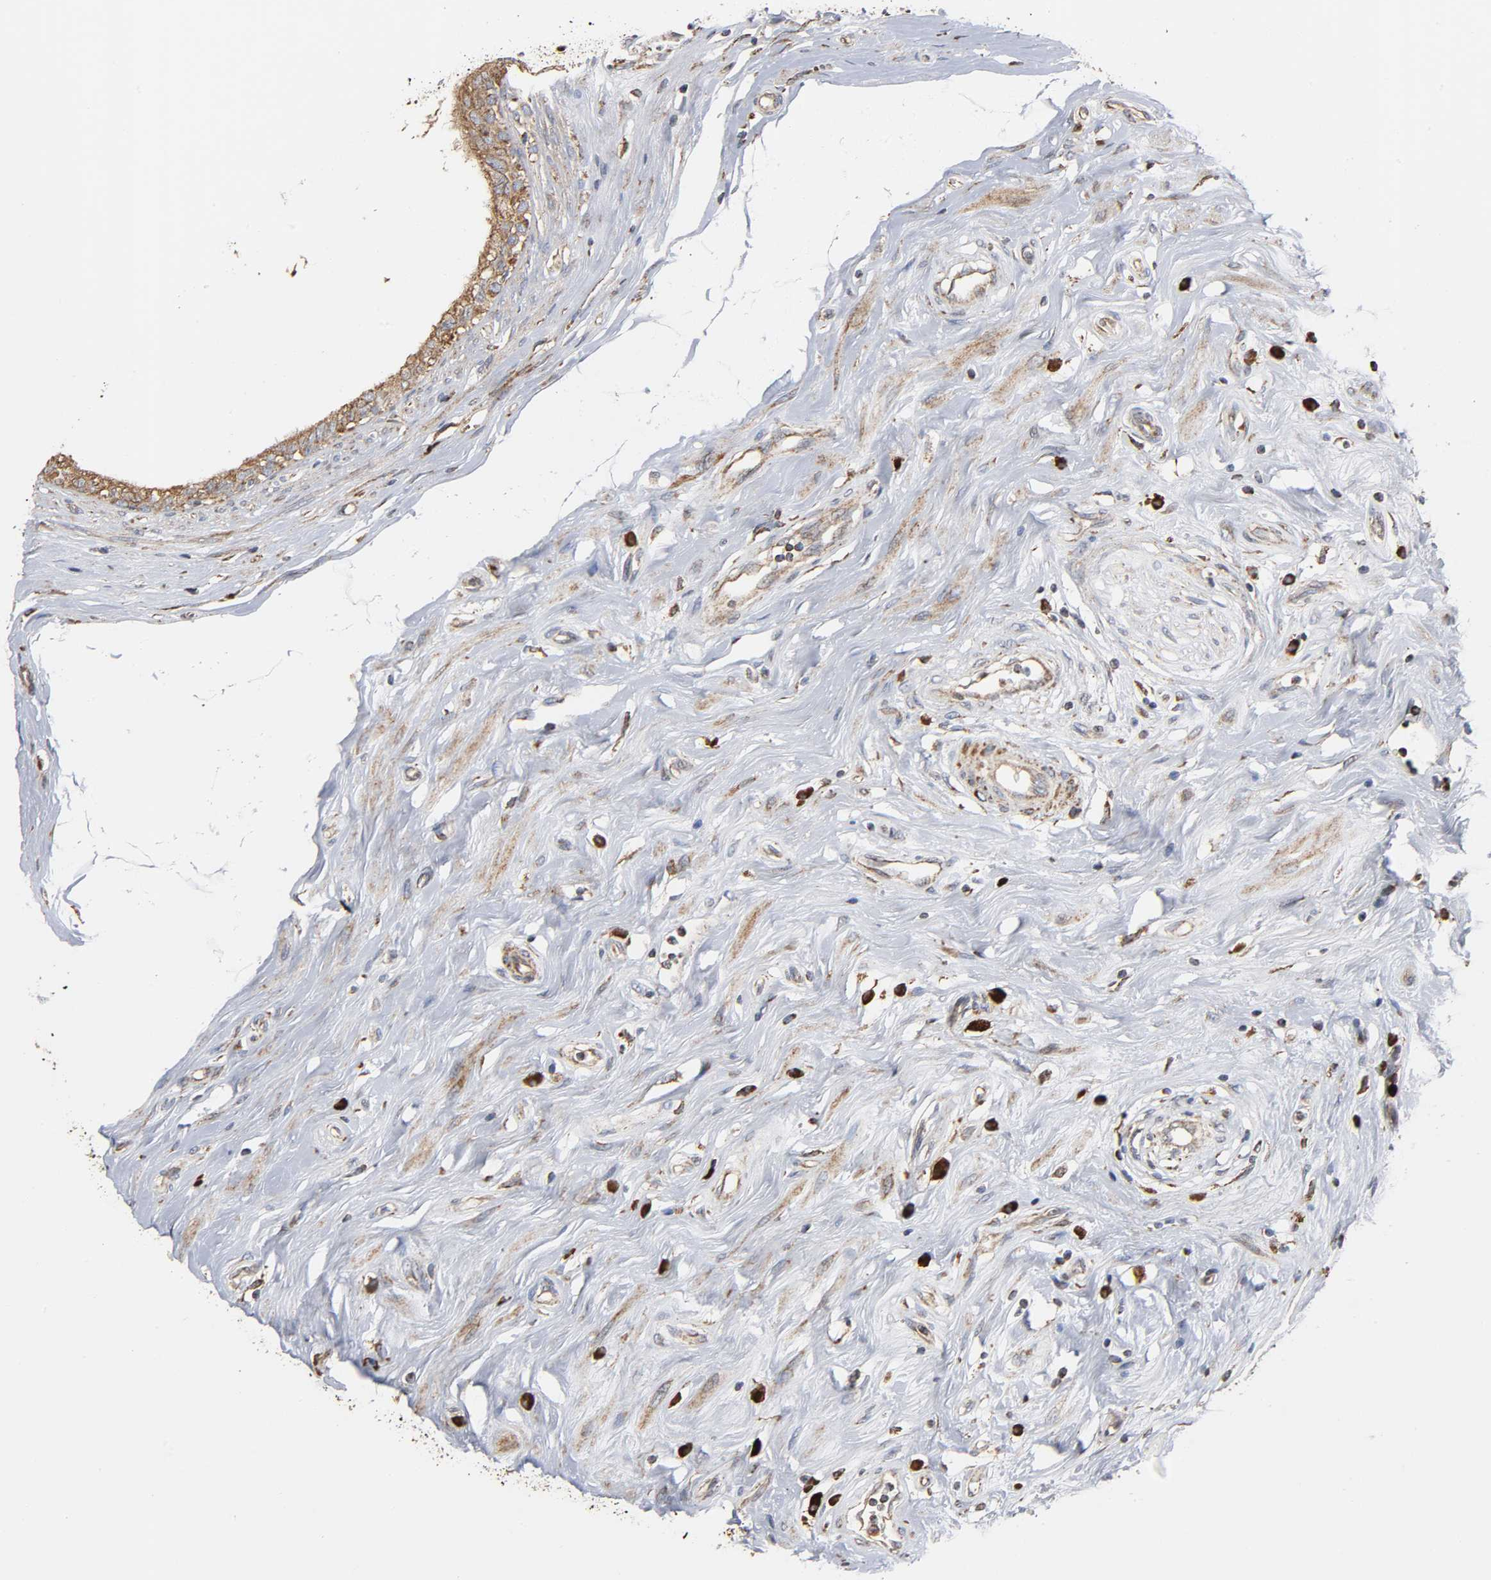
{"staining": {"intensity": "moderate", "quantity": "25%-75%", "location": "cytoplasmic/membranous"}, "tissue": "epididymis", "cell_type": "Glandular cells", "image_type": "normal", "snomed": [{"axis": "morphology", "description": "Normal tissue, NOS"}, {"axis": "morphology", "description": "Inflammation, NOS"}, {"axis": "topography", "description": "Epididymis"}], "caption": "This is an image of immunohistochemistry (IHC) staining of normal epididymis, which shows moderate positivity in the cytoplasmic/membranous of glandular cells.", "gene": "MAP3K1", "patient": {"sex": "male", "age": 84}}